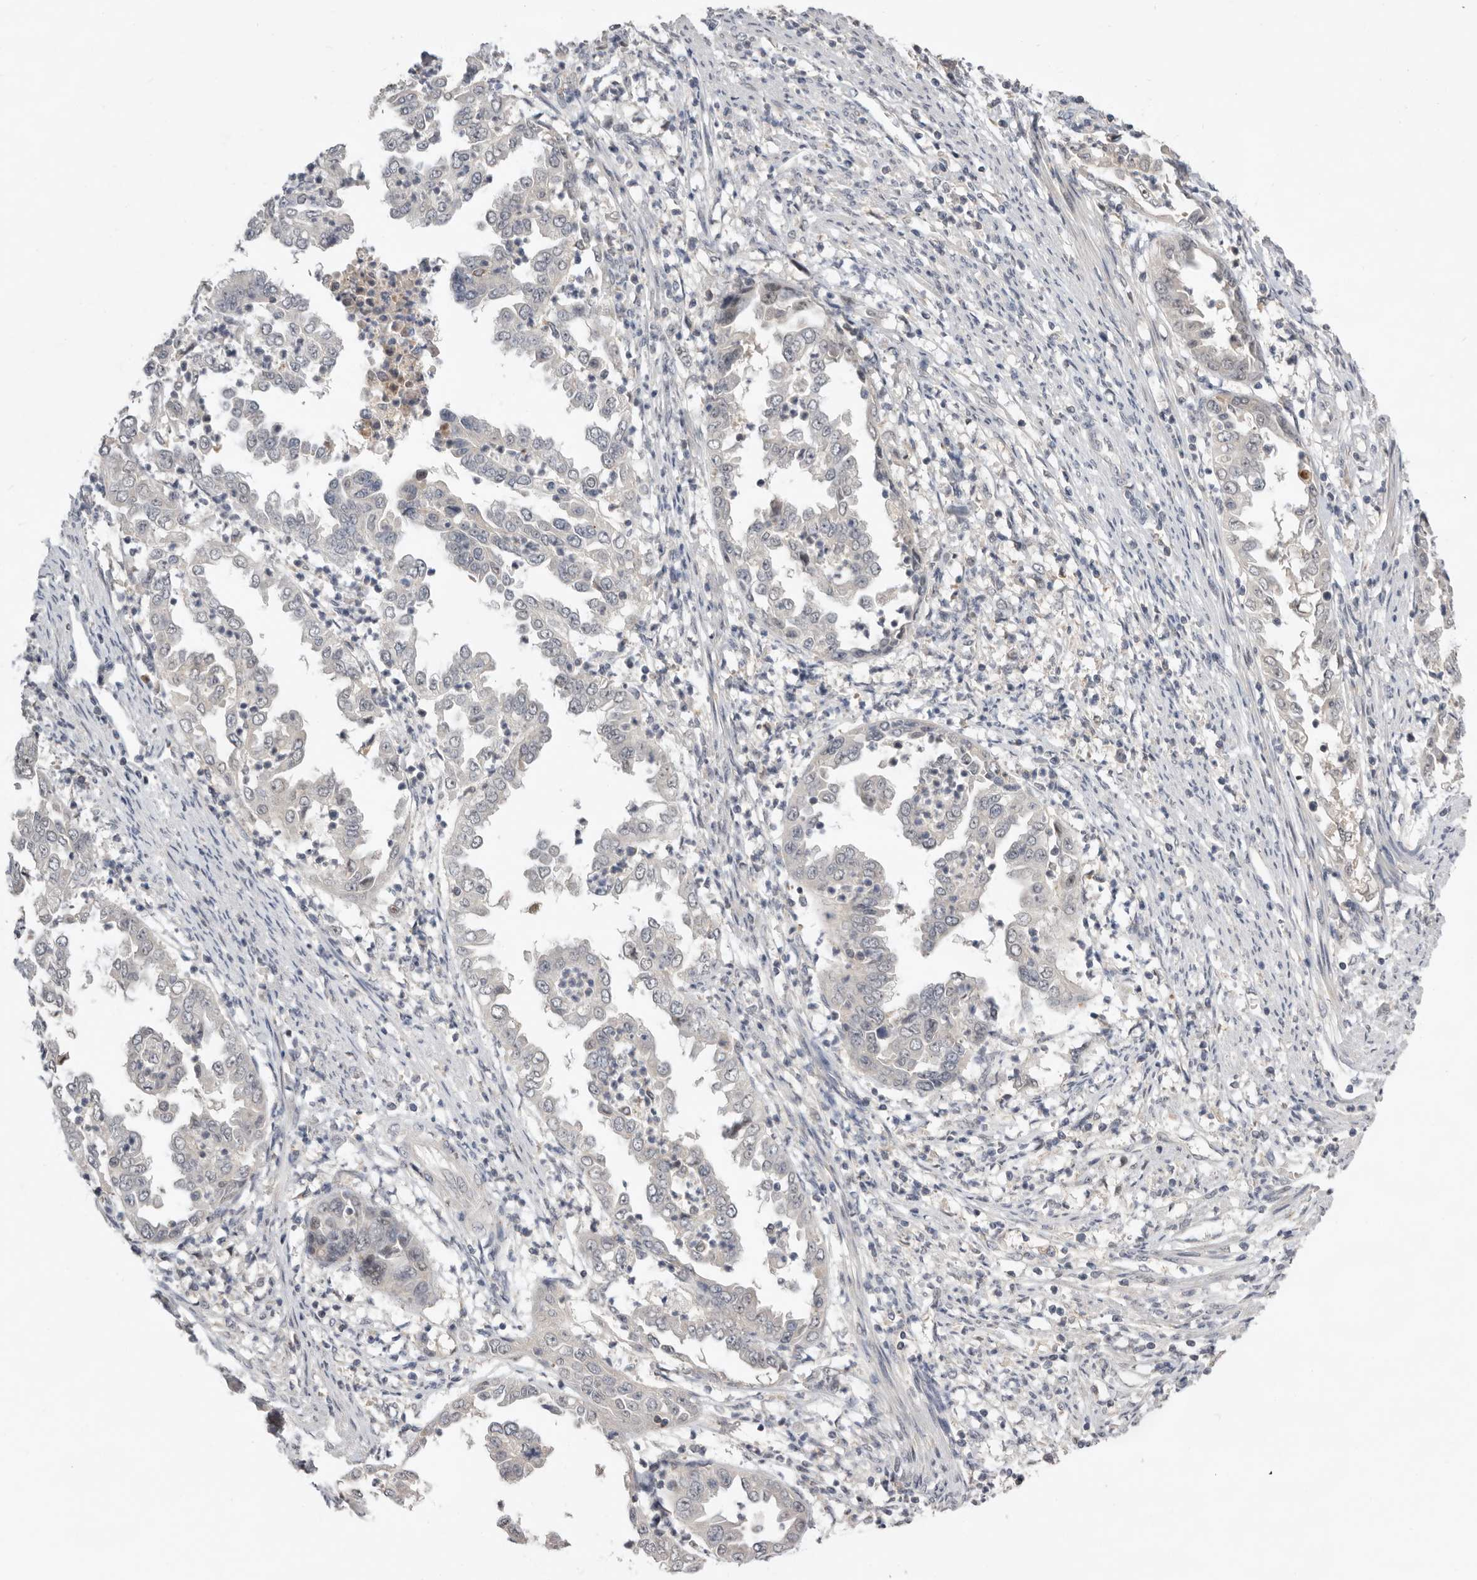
{"staining": {"intensity": "negative", "quantity": "none", "location": "none"}, "tissue": "endometrial cancer", "cell_type": "Tumor cells", "image_type": "cancer", "snomed": [{"axis": "morphology", "description": "Adenocarcinoma, NOS"}, {"axis": "topography", "description": "Endometrium"}], "caption": "This is an IHC image of adenocarcinoma (endometrial). There is no expression in tumor cells.", "gene": "BRCA2", "patient": {"sex": "female", "age": 85}}